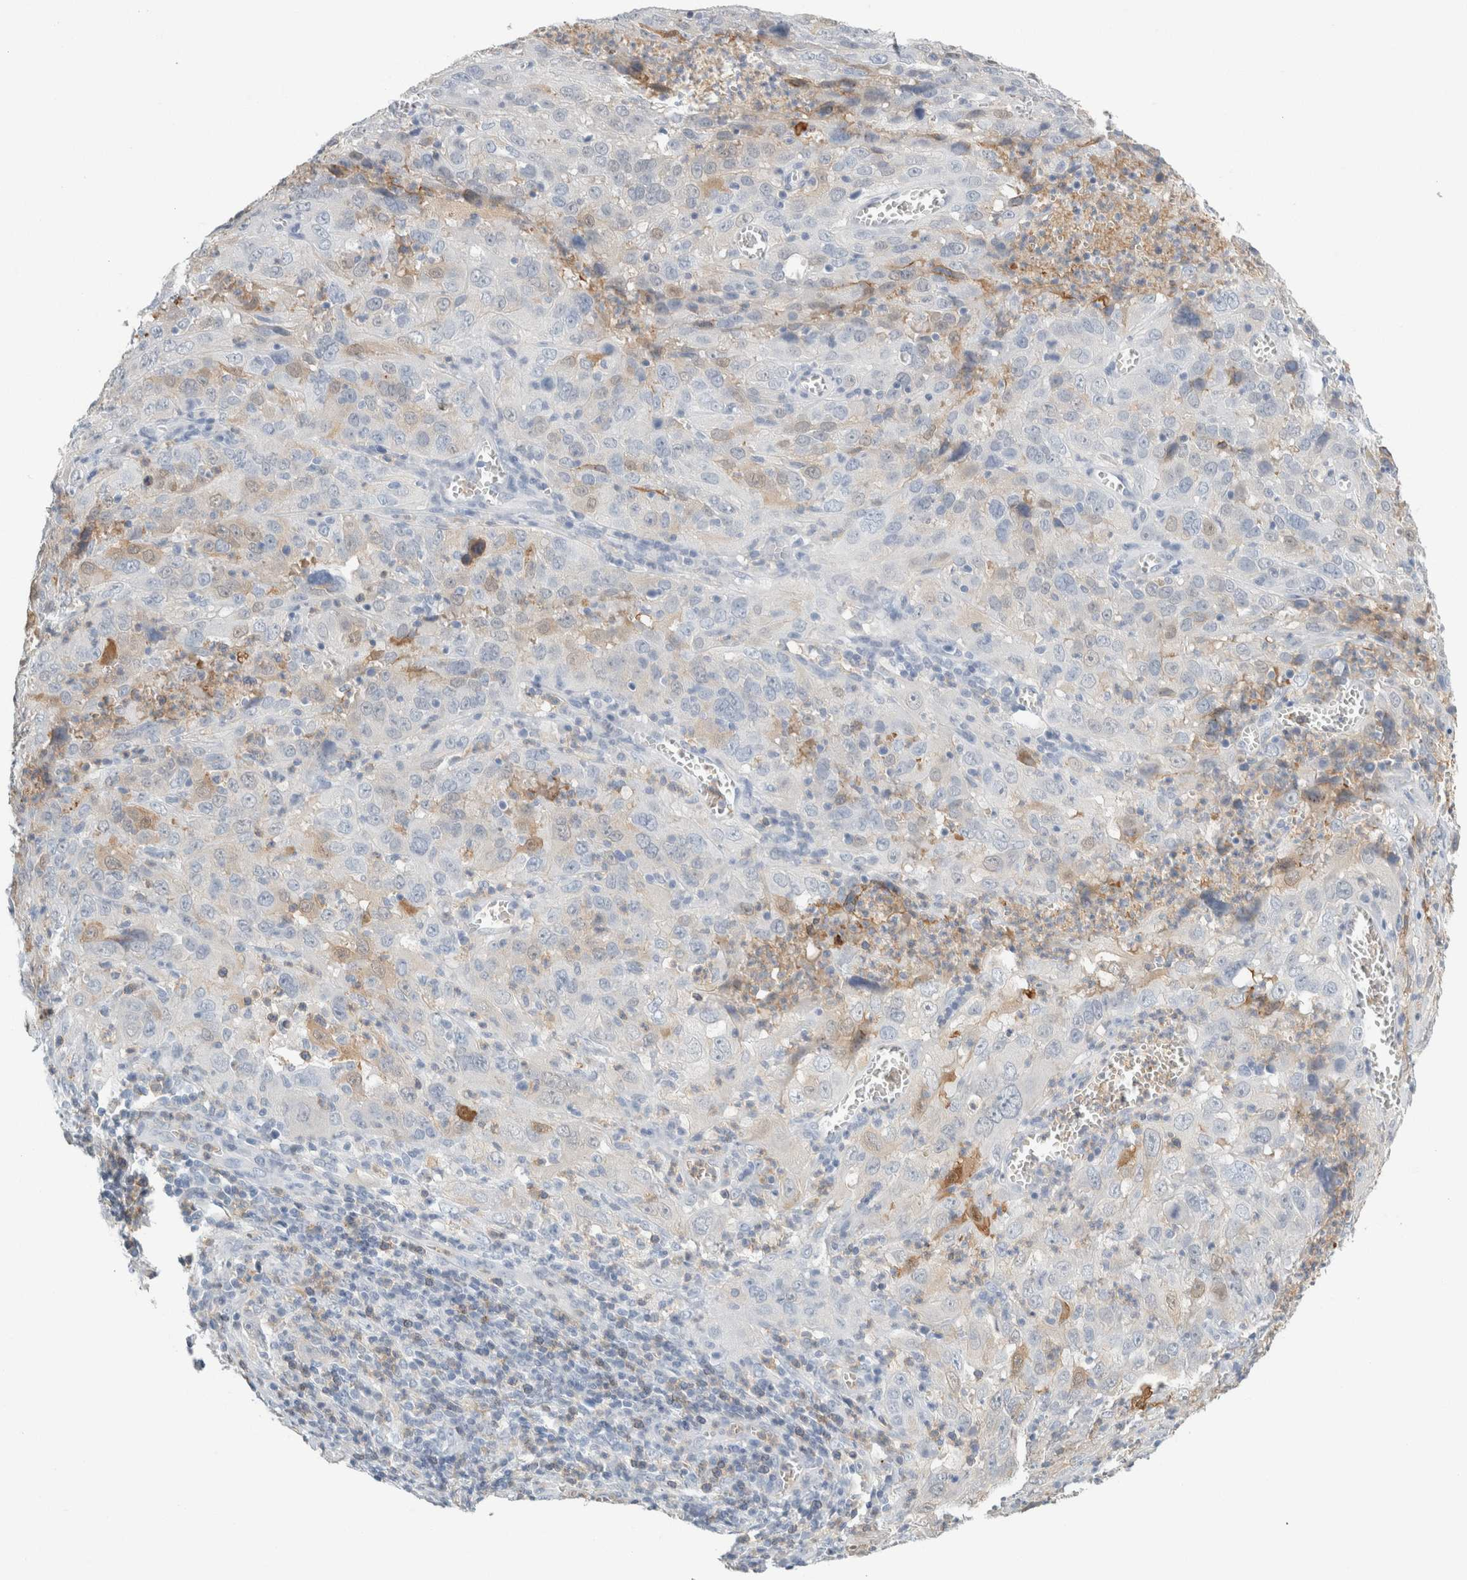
{"staining": {"intensity": "weak", "quantity": "<25%", "location": "cytoplasmic/membranous"}, "tissue": "cervical cancer", "cell_type": "Tumor cells", "image_type": "cancer", "snomed": [{"axis": "morphology", "description": "Squamous cell carcinoma, NOS"}, {"axis": "topography", "description": "Cervix"}], "caption": "Squamous cell carcinoma (cervical) stained for a protein using immunohistochemistry reveals no staining tumor cells.", "gene": "P2RY2", "patient": {"sex": "female", "age": 32}}